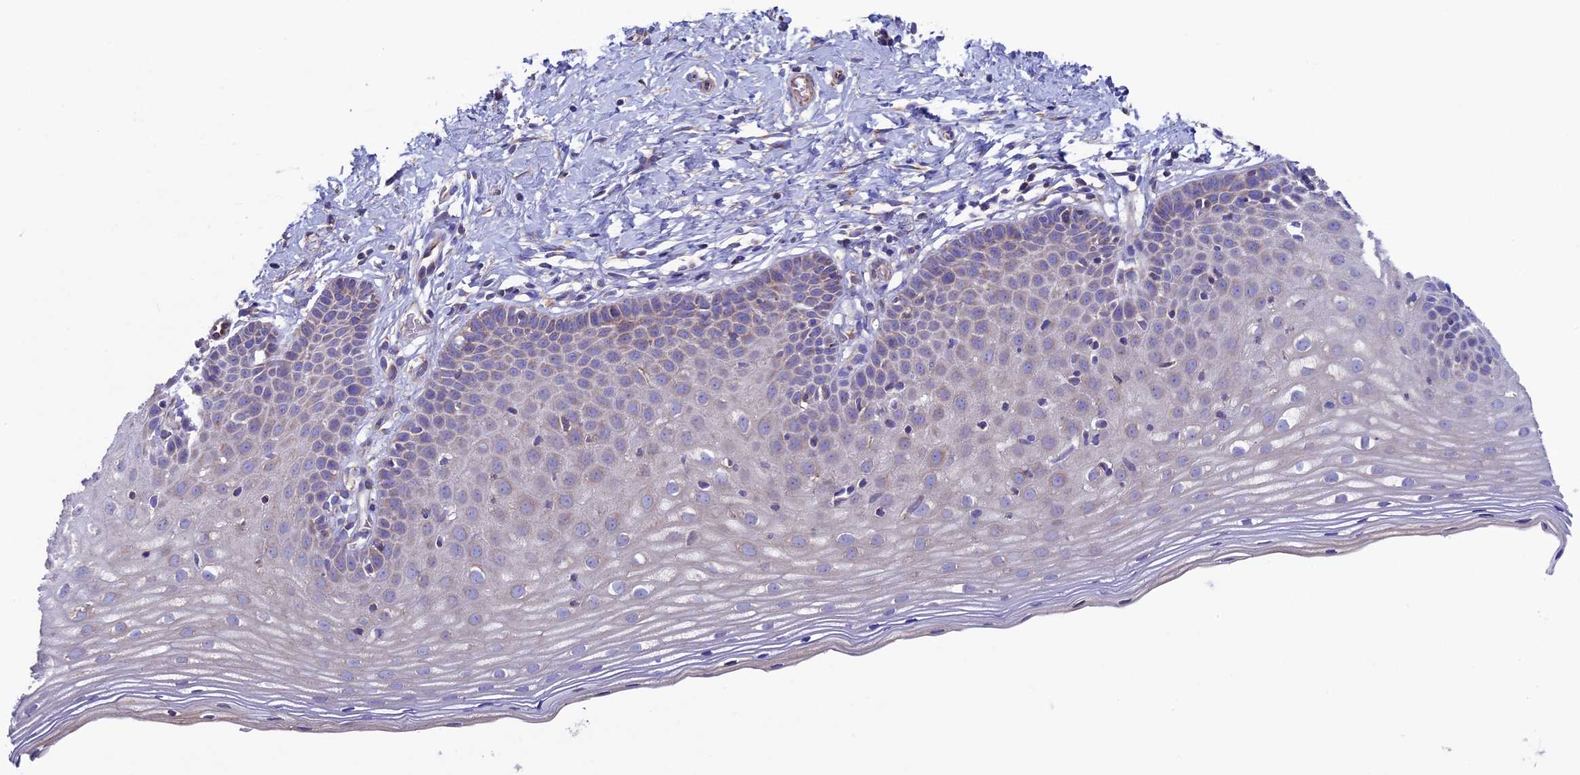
{"staining": {"intensity": "weak", "quantity": "25%-75%", "location": "cytoplasmic/membranous"}, "tissue": "cervix", "cell_type": "Glandular cells", "image_type": "normal", "snomed": [{"axis": "morphology", "description": "Normal tissue, NOS"}, {"axis": "topography", "description": "Cervix"}], "caption": "A brown stain shows weak cytoplasmic/membranous staining of a protein in glandular cells of normal cervix. Immunohistochemistry stains the protein of interest in brown and the nuclei are stained blue.", "gene": "SLC15A5", "patient": {"sex": "female", "age": 36}}